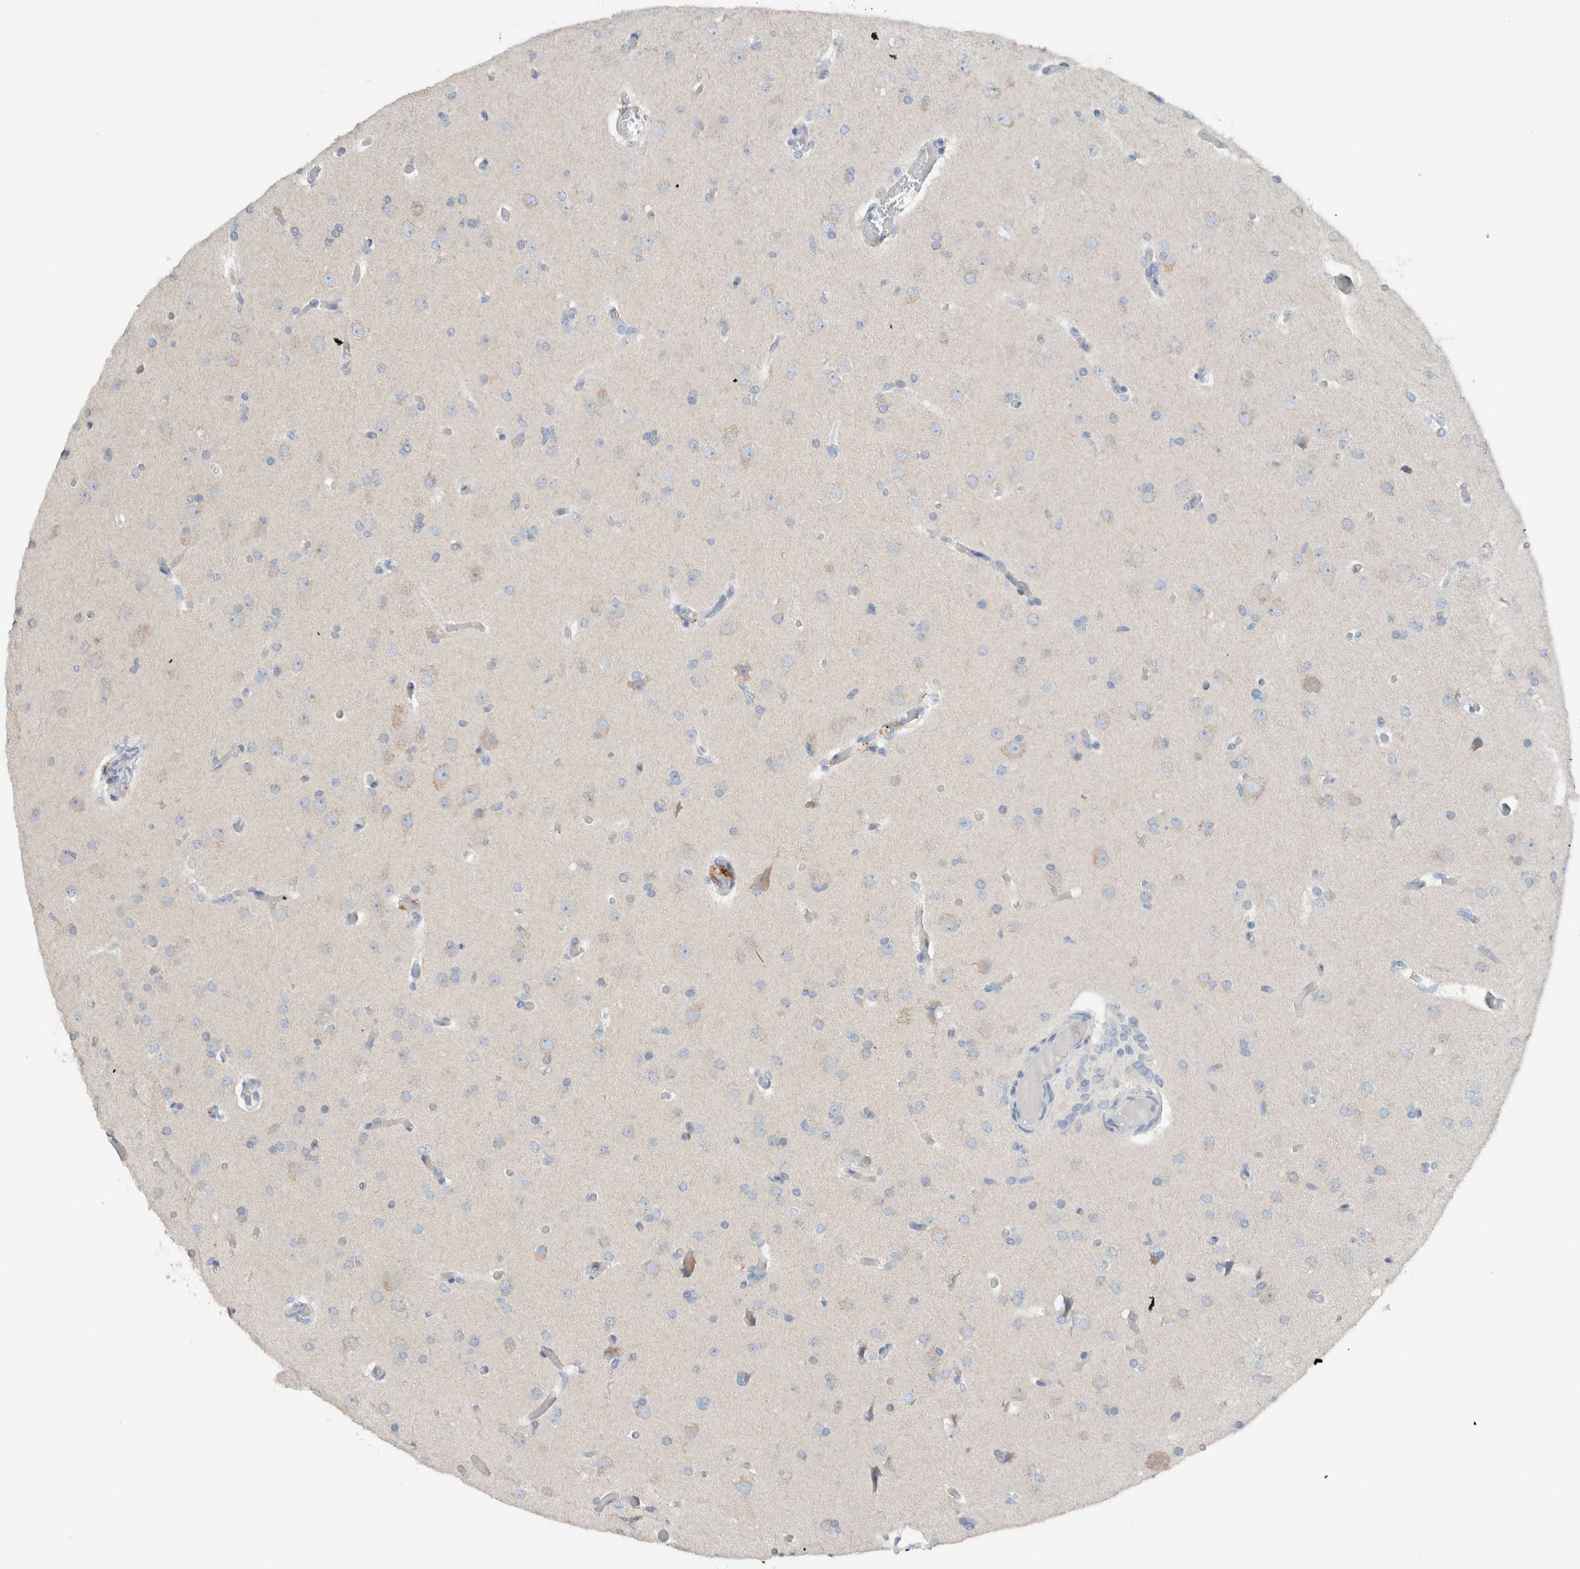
{"staining": {"intensity": "negative", "quantity": "none", "location": "none"}, "tissue": "glioma", "cell_type": "Tumor cells", "image_type": "cancer", "snomed": [{"axis": "morphology", "description": "Glioma, malignant, High grade"}, {"axis": "topography", "description": "Cerebral cortex"}], "caption": "This image is of malignant glioma (high-grade) stained with immunohistochemistry (IHC) to label a protein in brown with the nuclei are counter-stained blue. There is no expression in tumor cells.", "gene": "DUOX1", "patient": {"sex": "female", "age": 36}}